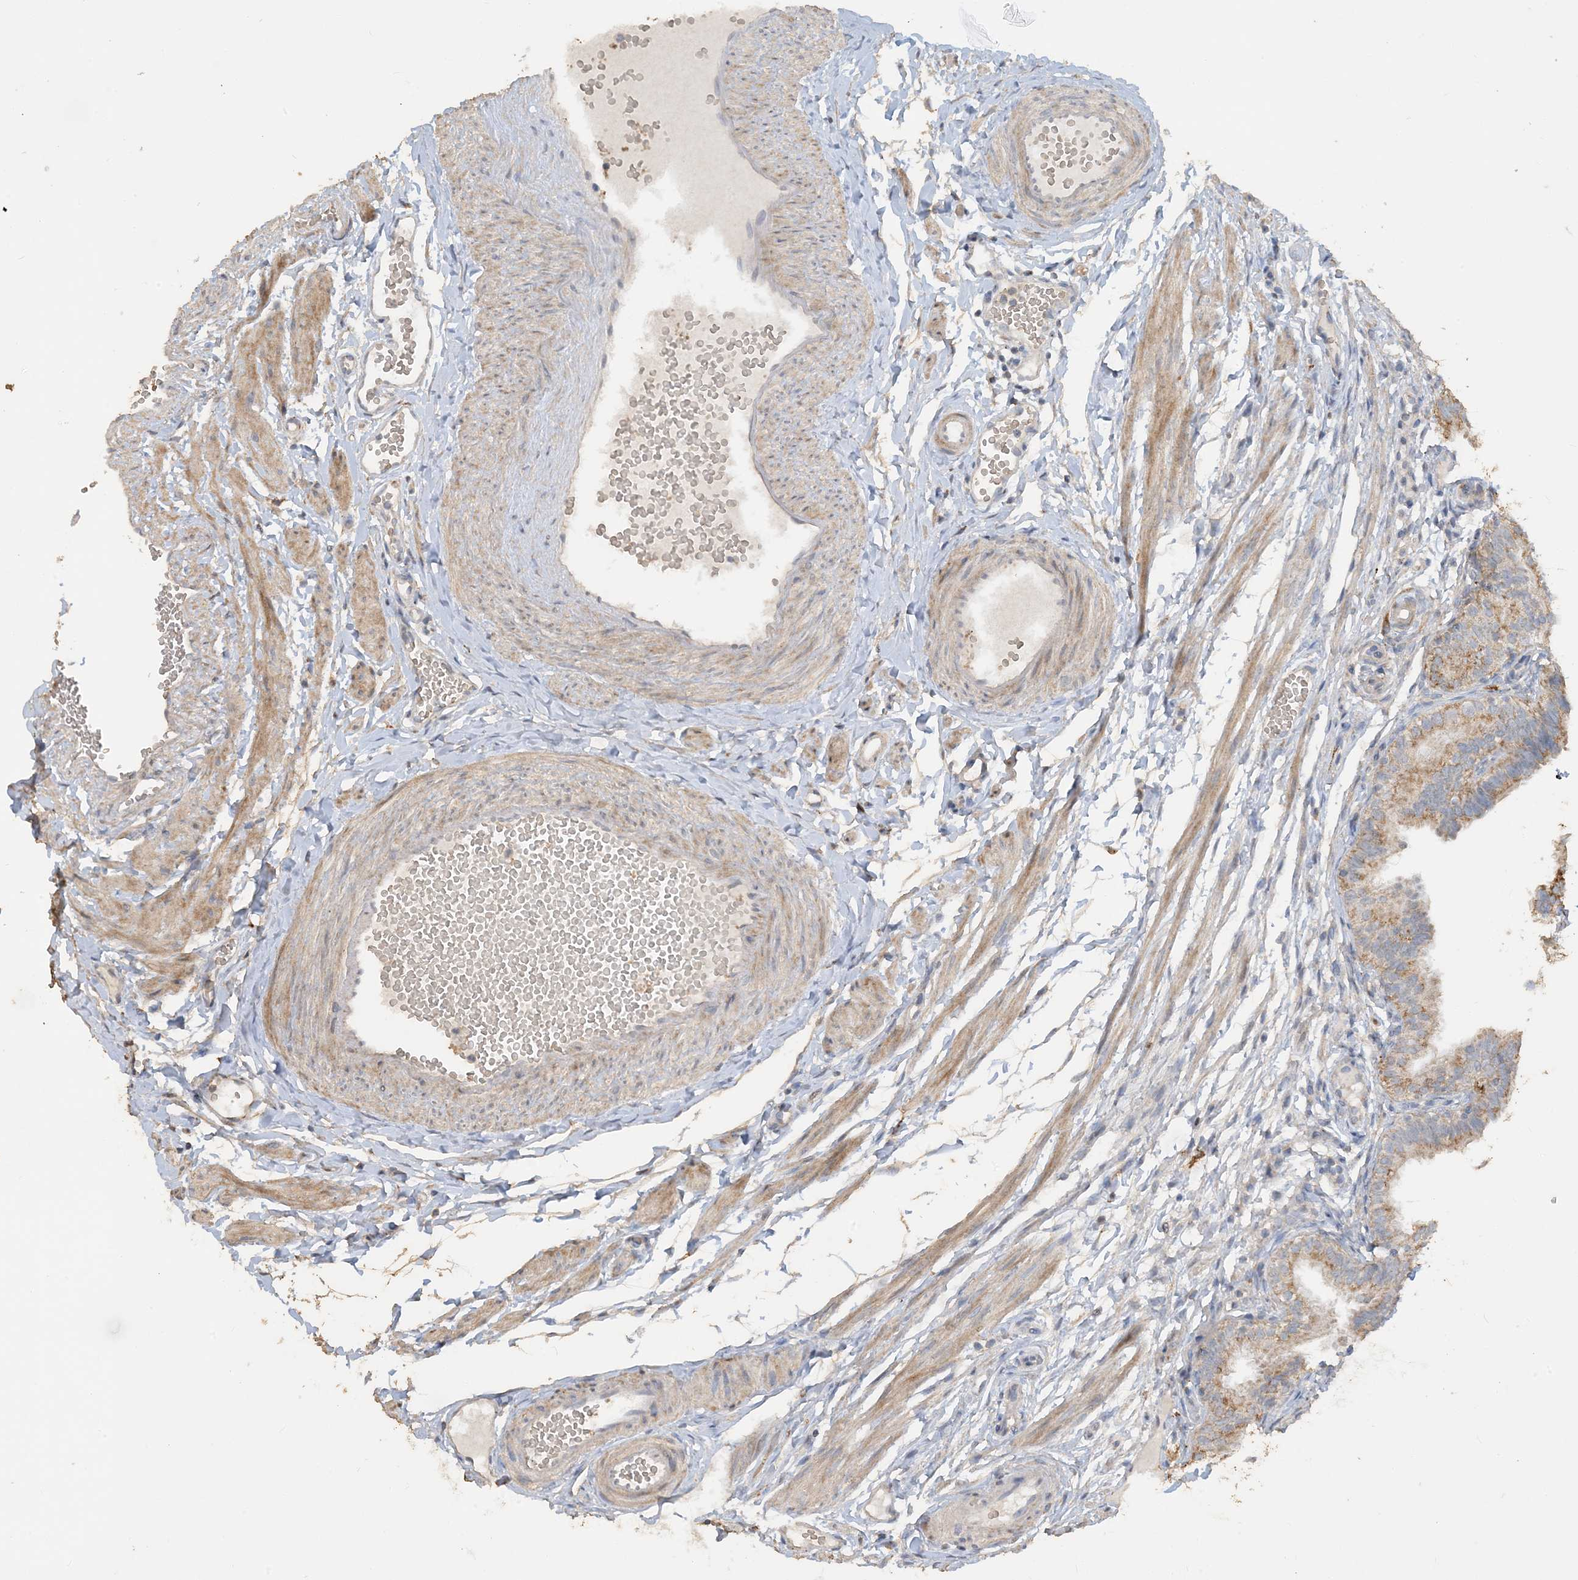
{"staining": {"intensity": "moderate", "quantity": ">75%", "location": "cytoplasmic/membranous"}, "tissue": "fallopian tube", "cell_type": "Glandular cells", "image_type": "normal", "snomed": [{"axis": "morphology", "description": "Normal tissue, NOS"}, {"axis": "topography", "description": "Fallopian tube"}], "caption": "Brown immunohistochemical staining in unremarkable fallopian tube displays moderate cytoplasmic/membranous staining in approximately >75% of glandular cells. (brown staining indicates protein expression, while blue staining denotes nuclei).", "gene": "SFMBT2", "patient": {"sex": "female", "age": 35}}